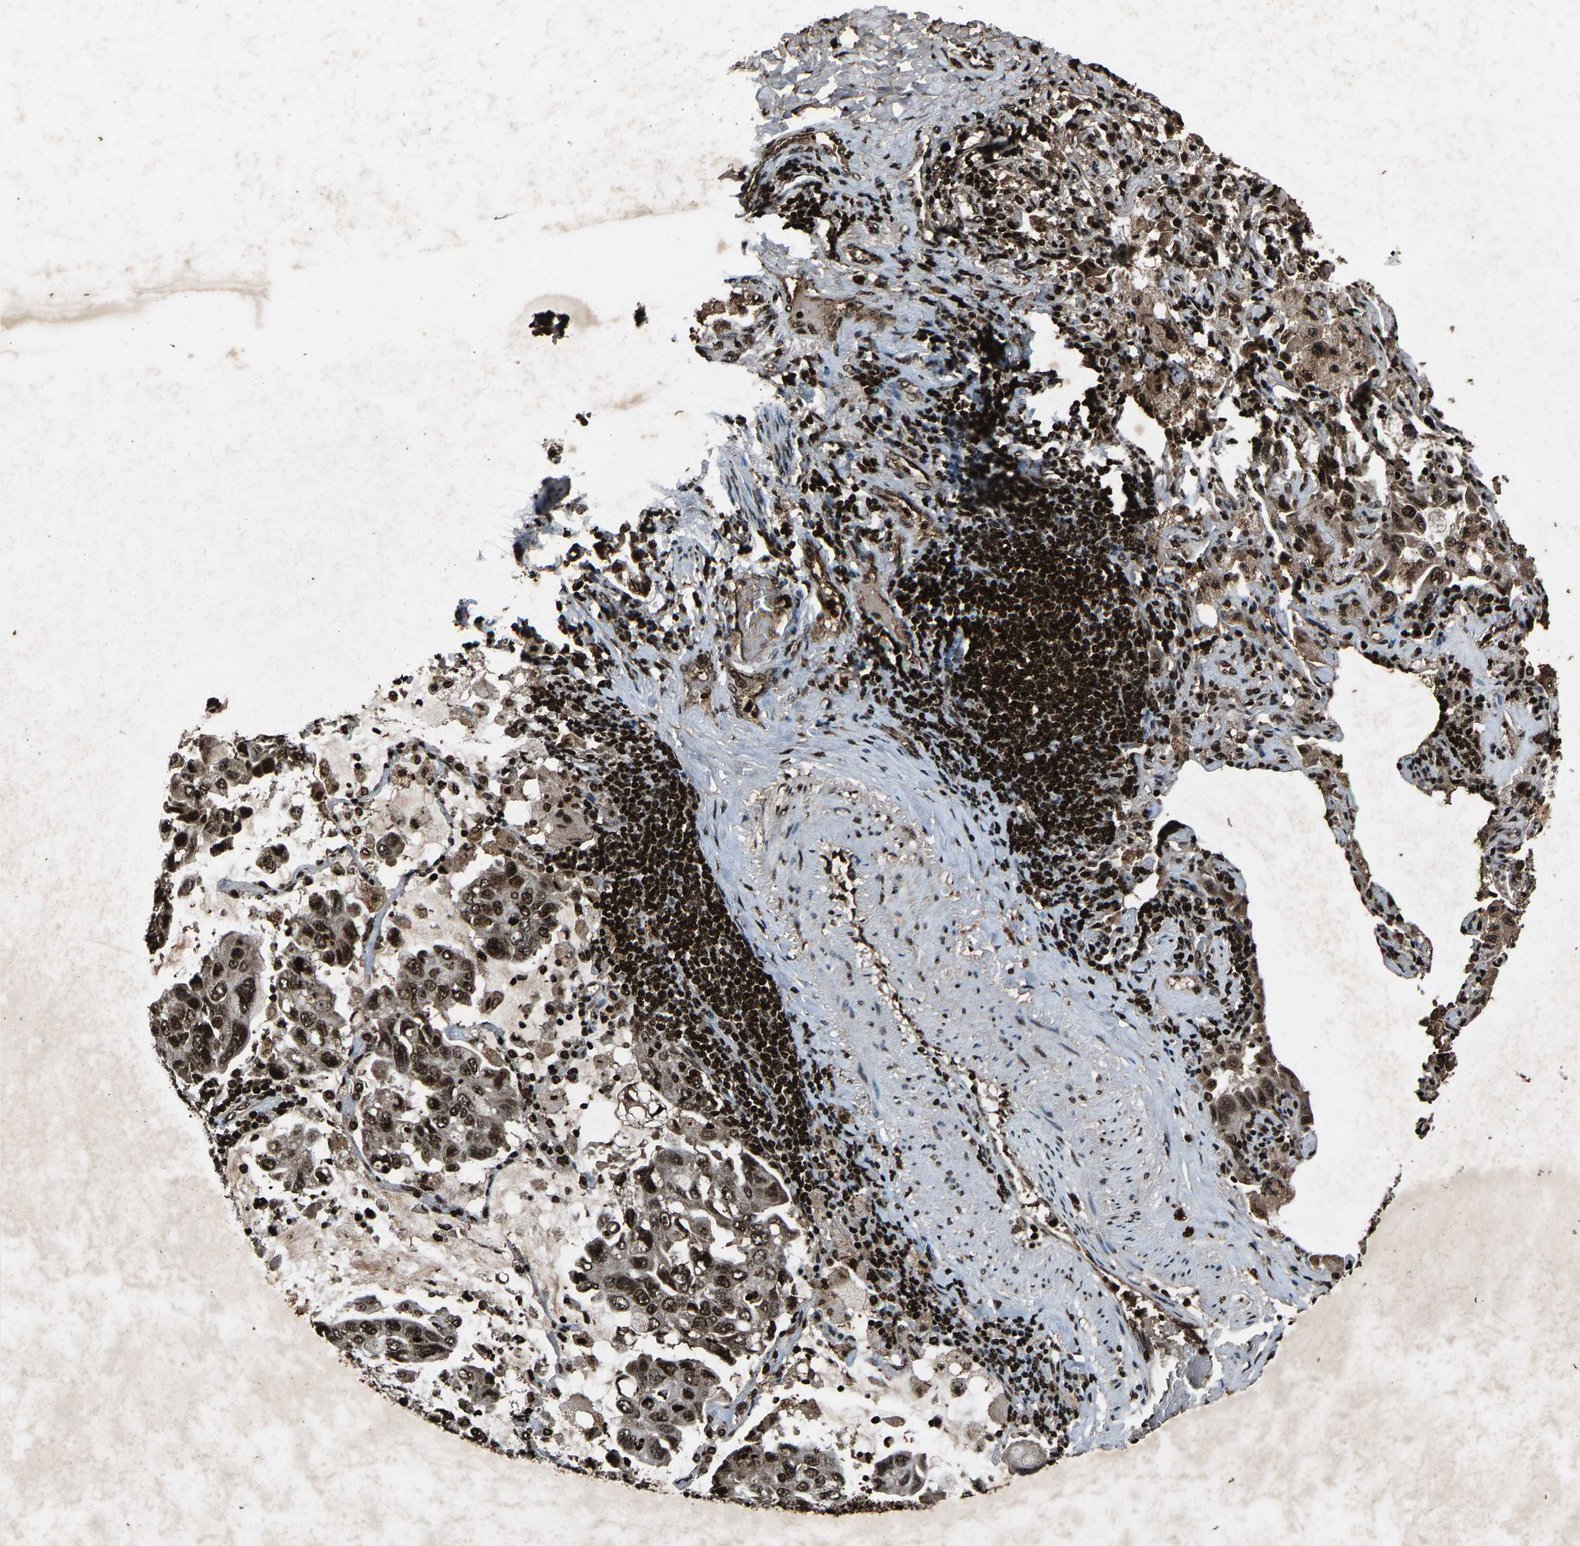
{"staining": {"intensity": "strong", "quantity": ">75%", "location": "nuclear"}, "tissue": "lung cancer", "cell_type": "Tumor cells", "image_type": "cancer", "snomed": [{"axis": "morphology", "description": "Adenocarcinoma, NOS"}, {"axis": "topography", "description": "Lung"}], "caption": "Protein expression analysis of adenocarcinoma (lung) demonstrates strong nuclear staining in about >75% of tumor cells.", "gene": "H4C1", "patient": {"sex": "male", "age": 64}}